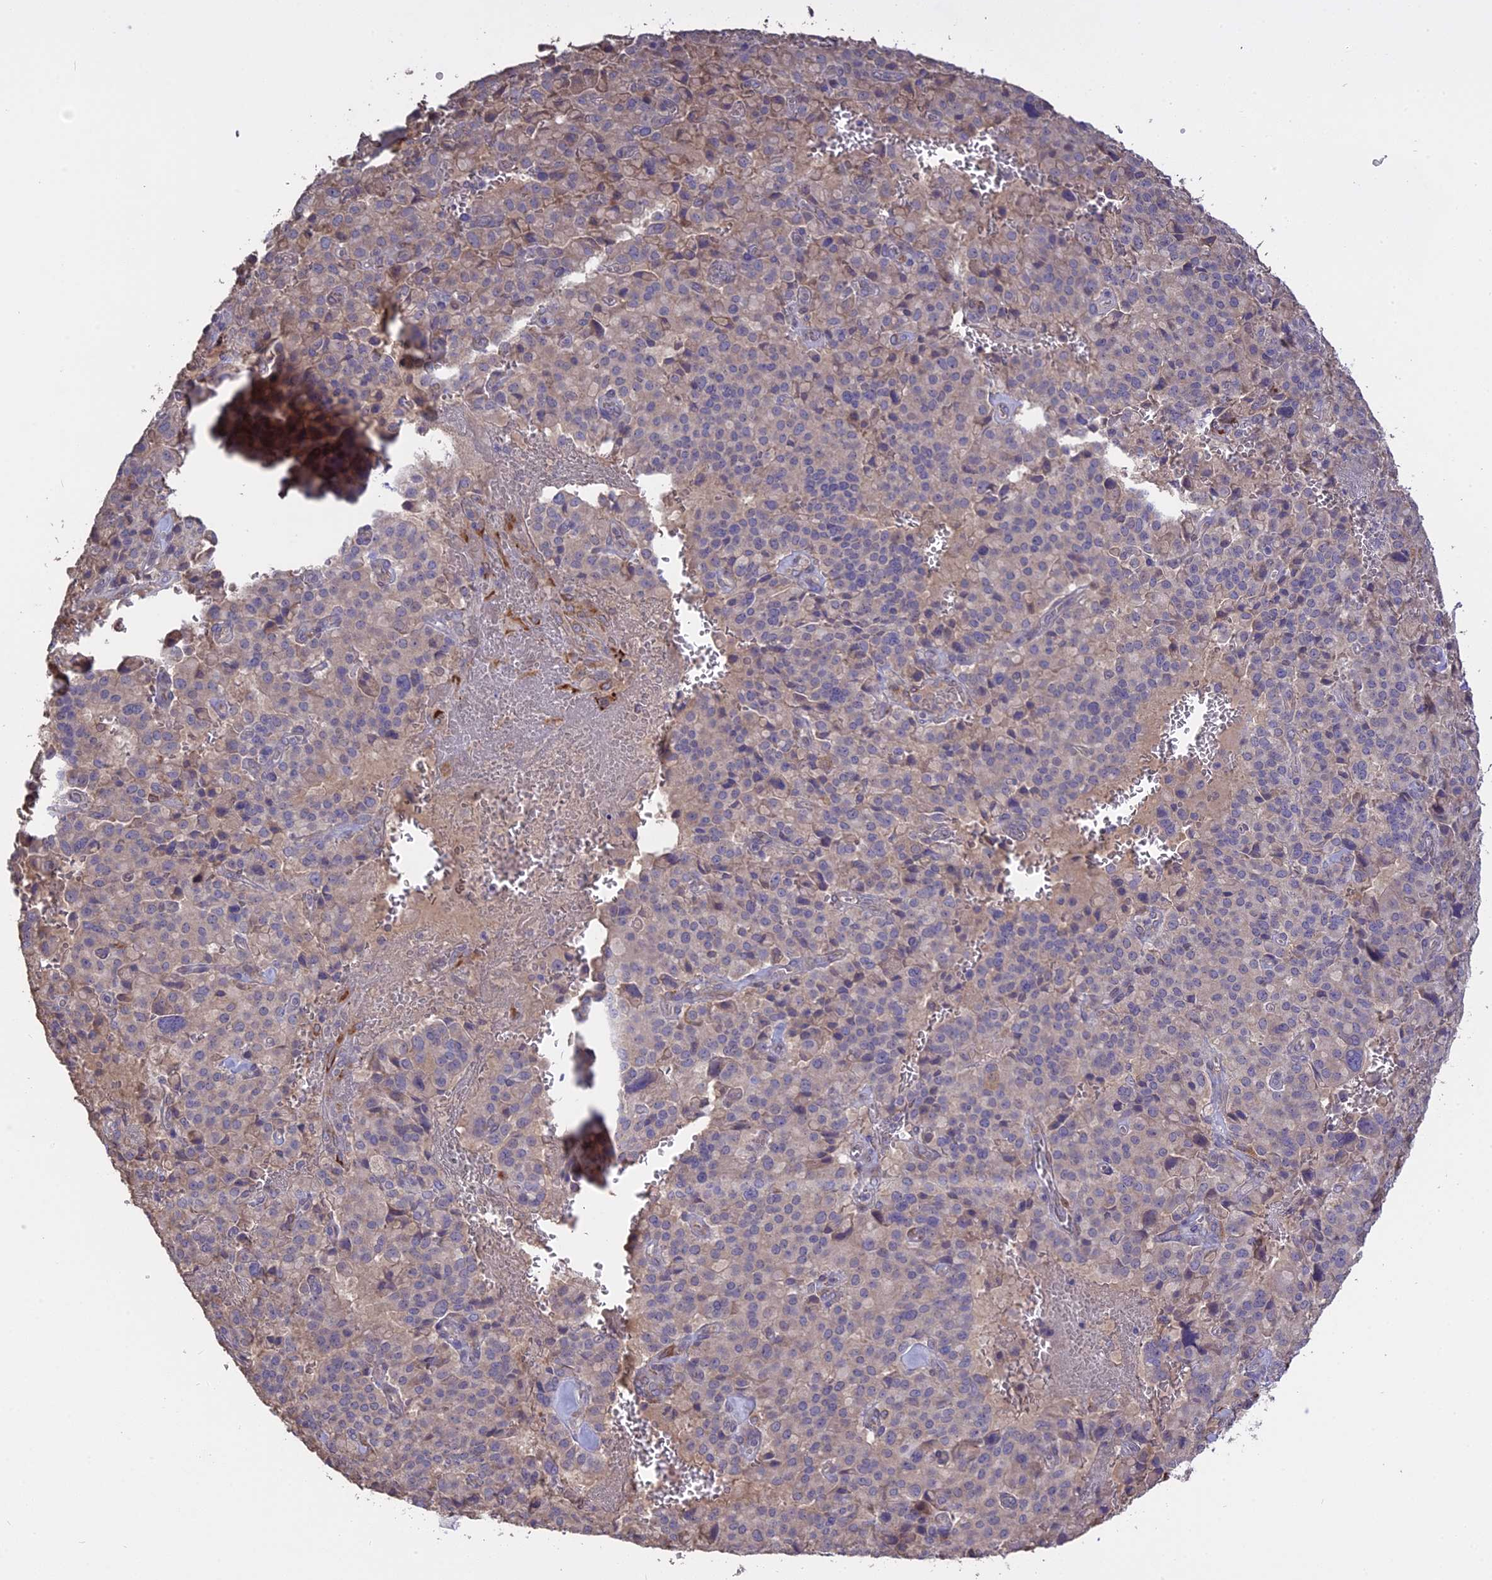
{"staining": {"intensity": "negative", "quantity": "none", "location": "none"}, "tissue": "pancreatic cancer", "cell_type": "Tumor cells", "image_type": "cancer", "snomed": [{"axis": "morphology", "description": "Adenocarcinoma, NOS"}, {"axis": "topography", "description": "Pancreas"}], "caption": "The micrograph reveals no staining of tumor cells in adenocarcinoma (pancreatic). The staining was performed using DAB to visualize the protein expression in brown, while the nuclei were stained in blue with hematoxylin (Magnification: 20x).", "gene": "PPIC", "patient": {"sex": "male", "age": 65}}